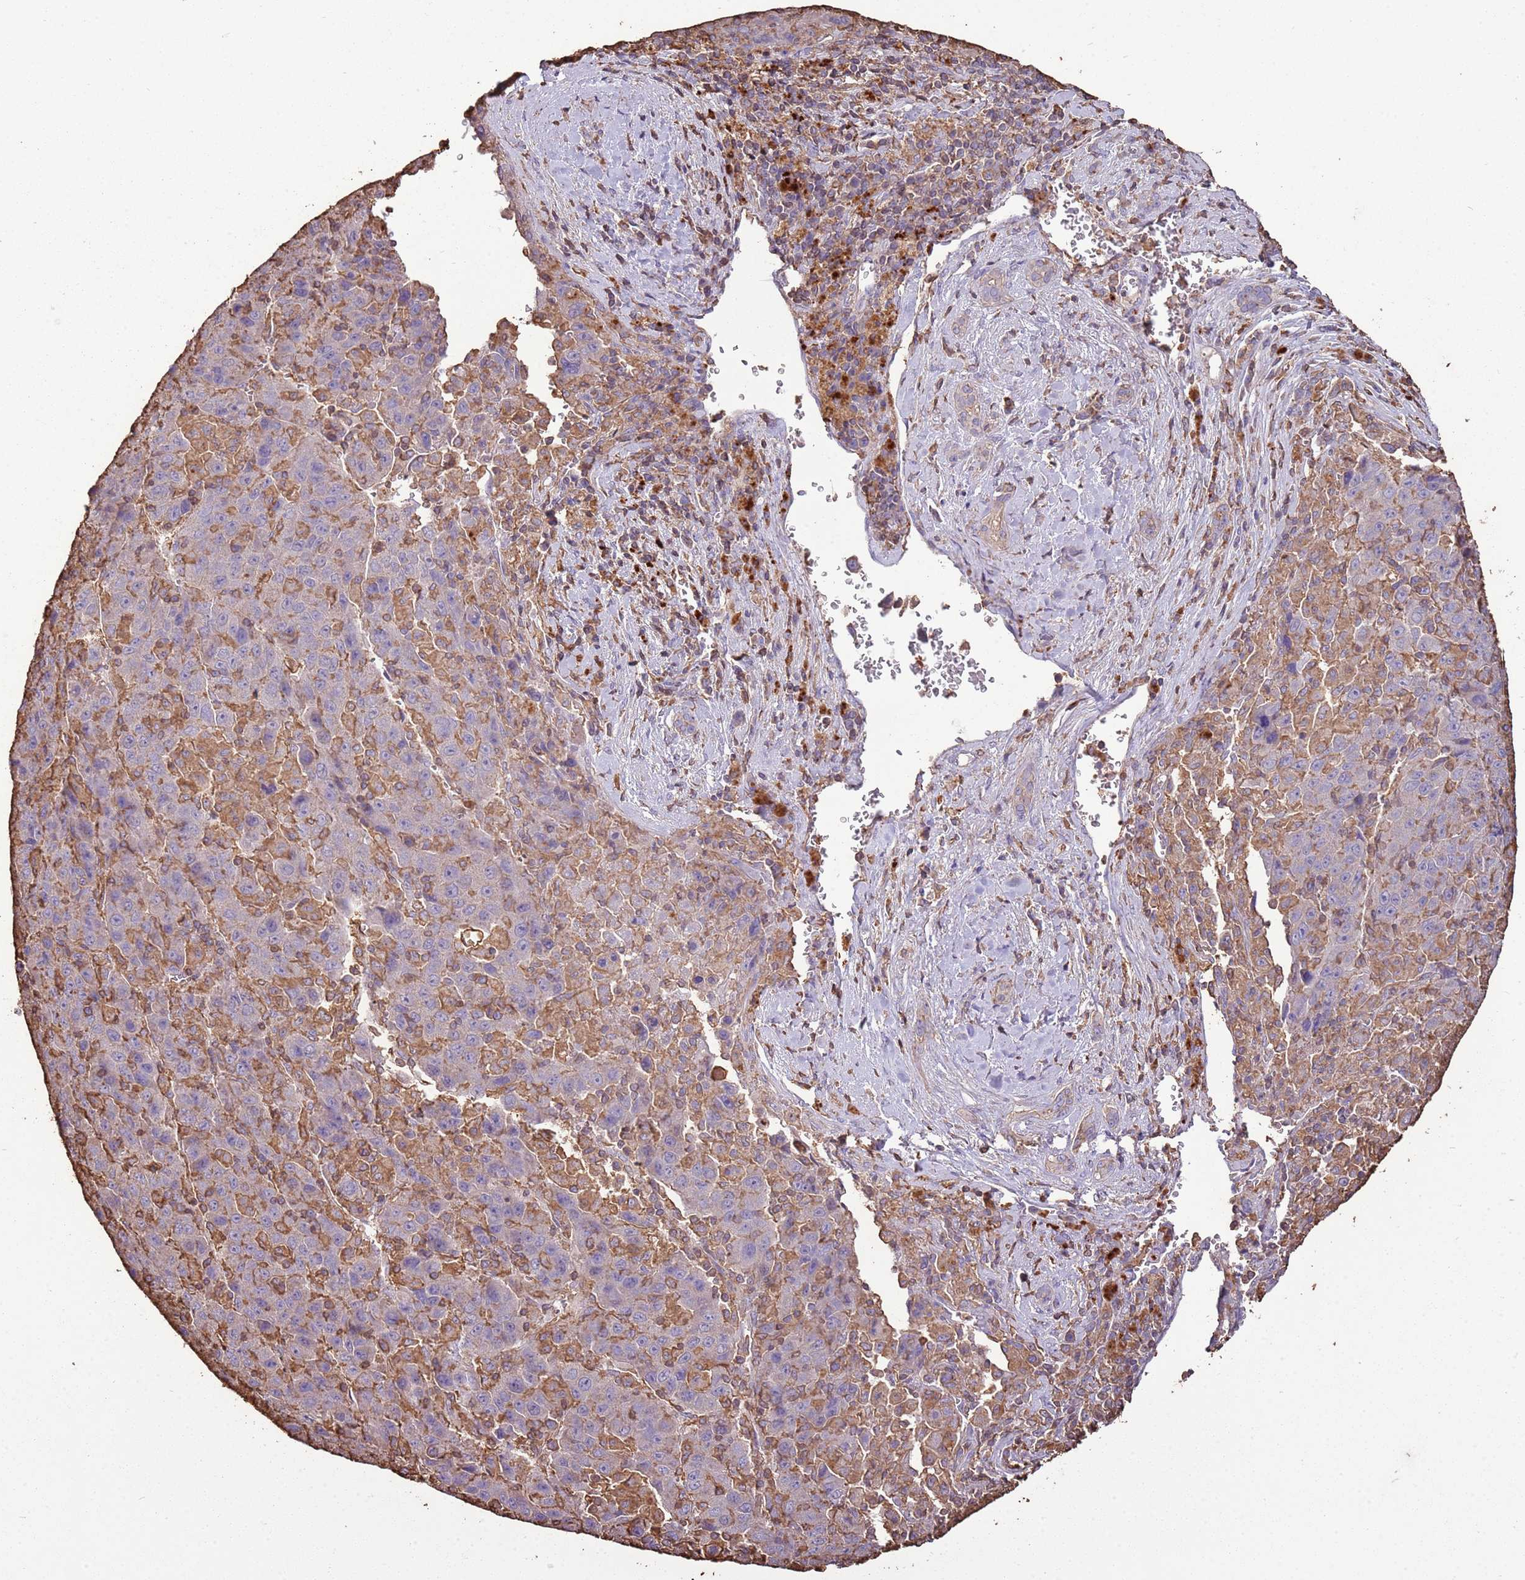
{"staining": {"intensity": "moderate", "quantity": "<25%", "location": "cytoplasmic/membranous"}, "tissue": "liver cancer", "cell_type": "Tumor cells", "image_type": "cancer", "snomed": [{"axis": "morphology", "description": "Carcinoma, Hepatocellular, NOS"}, {"axis": "topography", "description": "Liver"}], "caption": "The micrograph displays immunohistochemical staining of liver hepatocellular carcinoma. There is moderate cytoplasmic/membranous expression is present in about <25% of tumor cells.", "gene": "ARL10", "patient": {"sex": "female", "age": 53}}